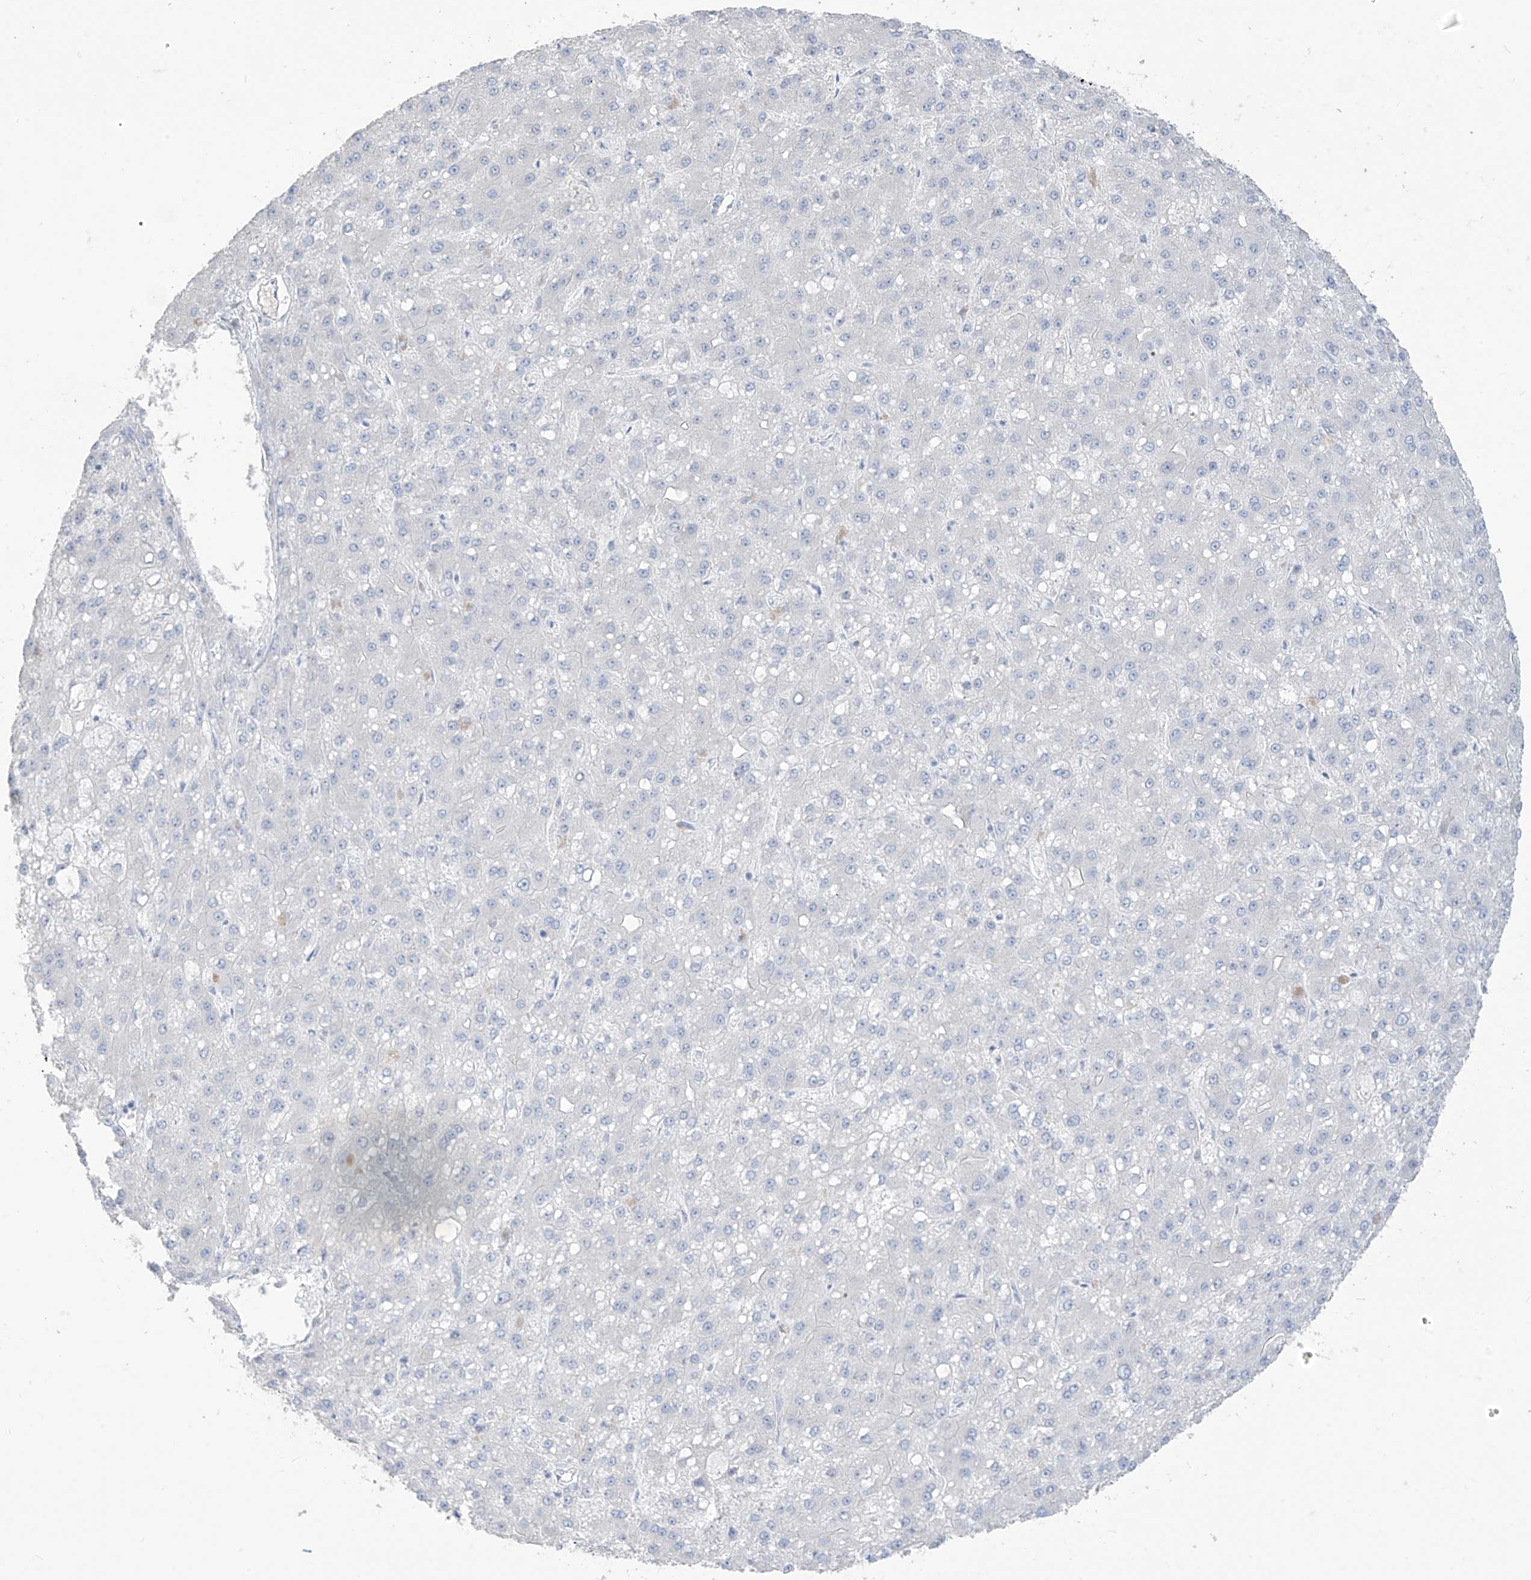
{"staining": {"intensity": "negative", "quantity": "none", "location": "none"}, "tissue": "liver cancer", "cell_type": "Tumor cells", "image_type": "cancer", "snomed": [{"axis": "morphology", "description": "Carcinoma, Hepatocellular, NOS"}, {"axis": "topography", "description": "Liver"}], "caption": "An IHC image of liver cancer is shown. There is no staining in tumor cells of liver cancer.", "gene": "ASPRV1", "patient": {"sex": "male", "age": 67}}